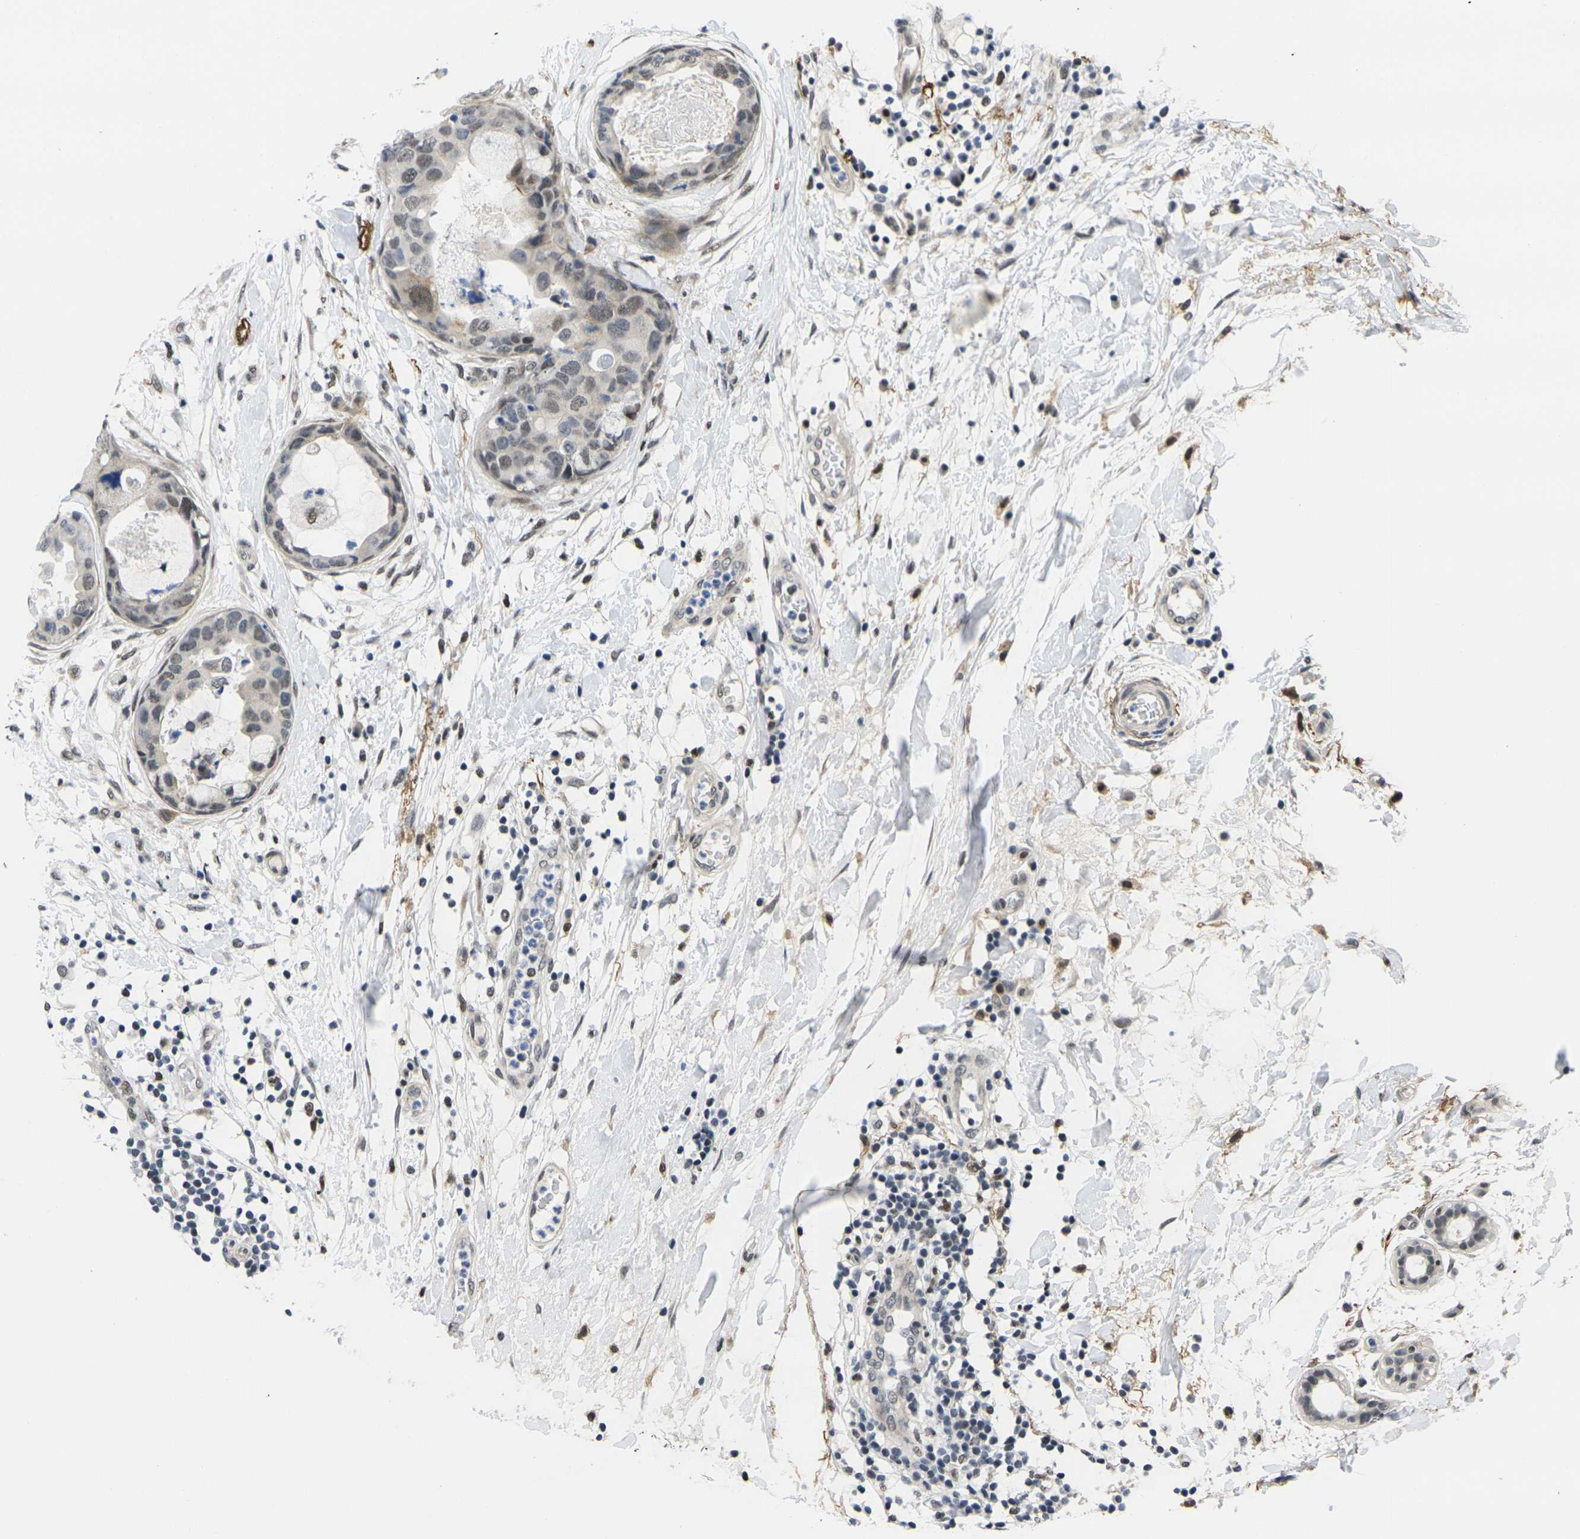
{"staining": {"intensity": "weak", "quantity": "<25%", "location": "nuclear"}, "tissue": "breast cancer", "cell_type": "Tumor cells", "image_type": "cancer", "snomed": [{"axis": "morphology", "description": "Duct carcinoma"}, {"axis": "topography", "description": "Breast"}], "caption": "DAB immunohistochemical staining of breast cancer (invasive ductal carcinoma) shows no significant expression in tumor cells.", "gene": "RBM7", "patient": {"sex": "female", "age": 40}}